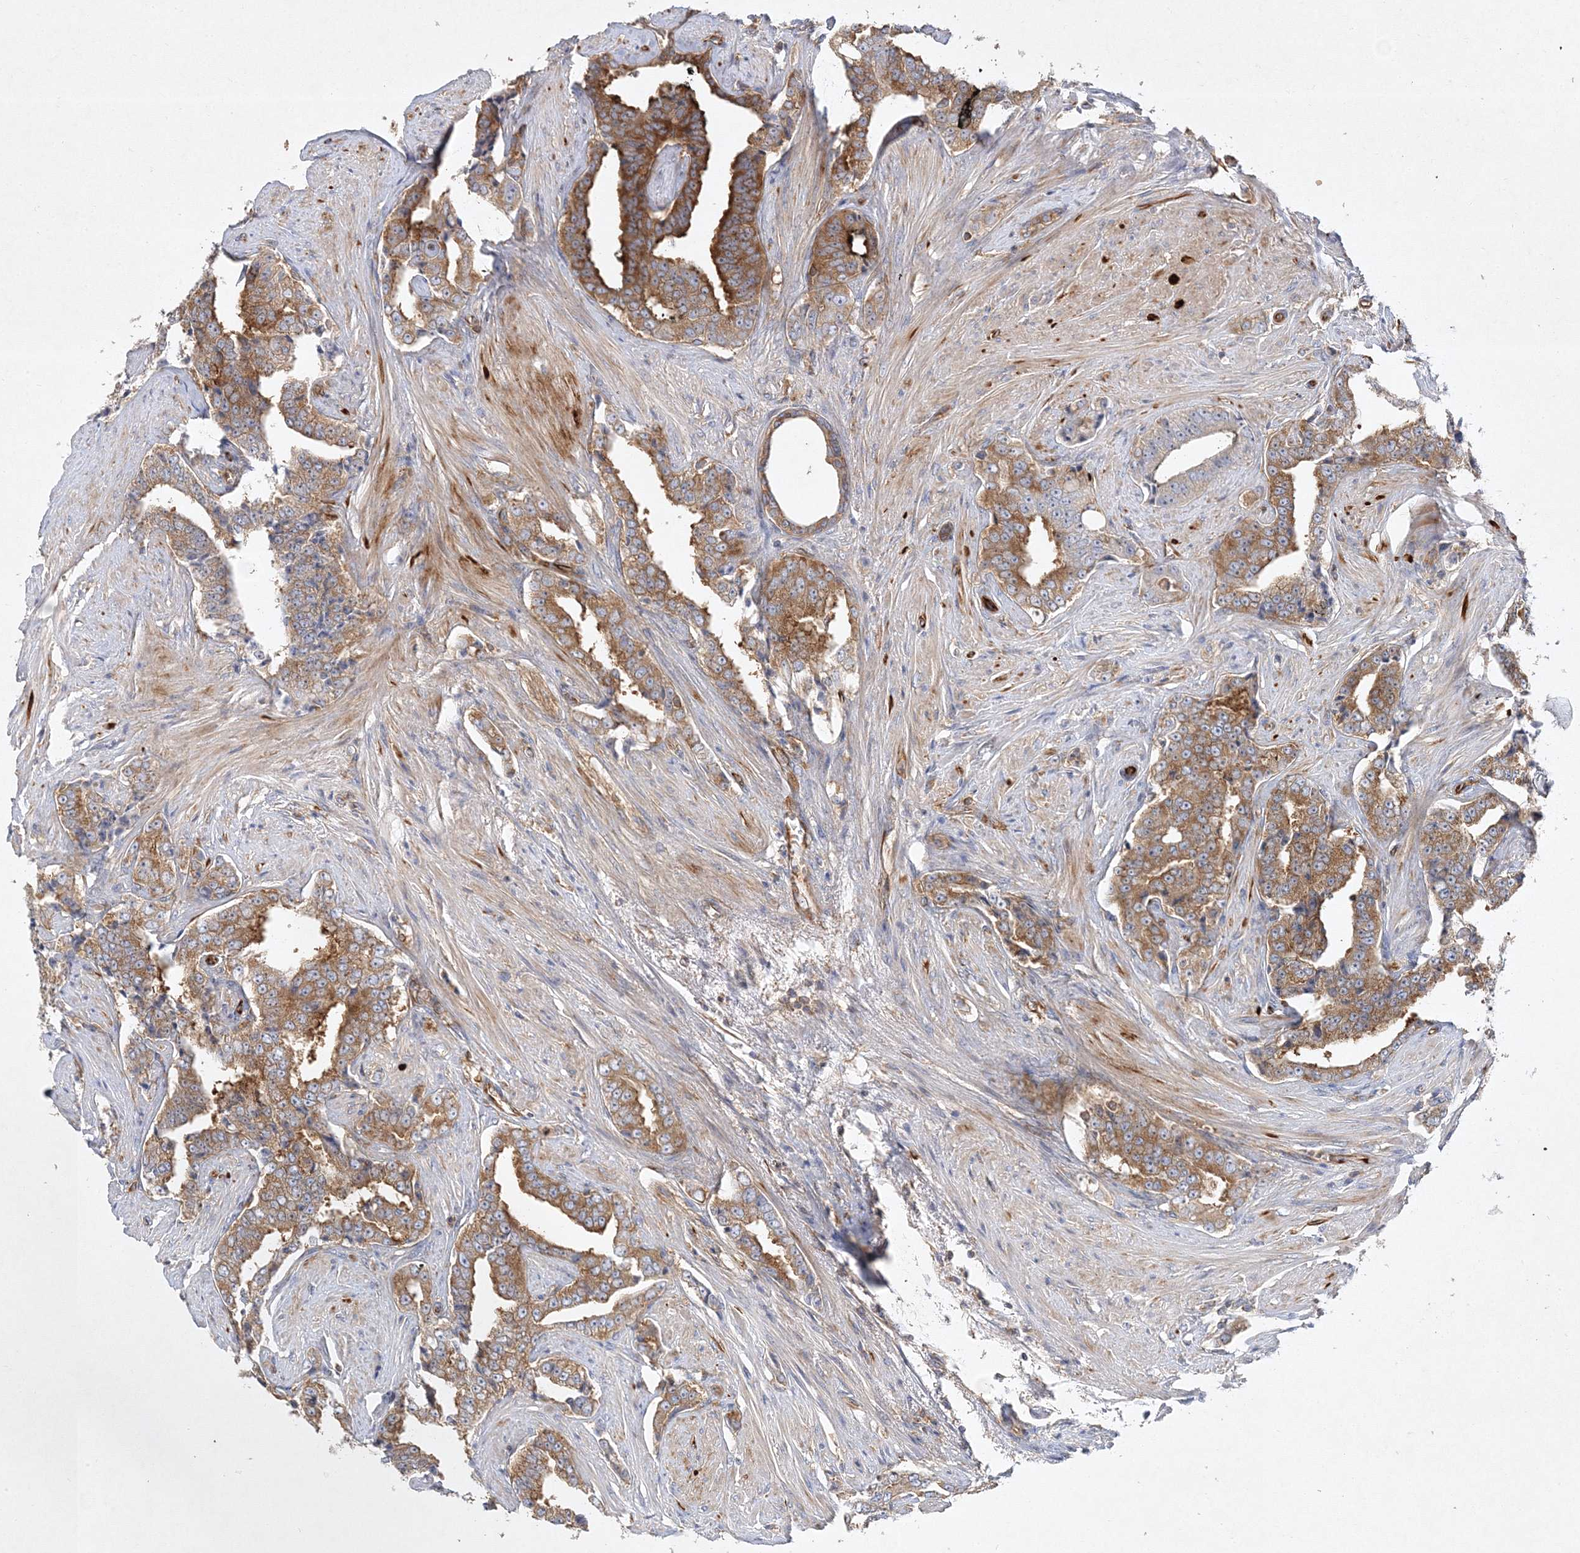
{"staining": {"intensity": "moderate", "quantity": ">75%", "location": "cytoplasmic/membranous"}, "tissue": "prostate cancer", "cell_type": "Tumor cells", "image_type": "cancer", "snomed": [{"axis": "morphology", "description": "Adenocarcinoma, High grade"}, {"axis": "topography", "description": "Prostate"}], "caption": "Prostate cancer (high-grade adenocarcinoma) stained with immunohistochemistry reveals moderate cytoplasmic/membranous positivity in about >75% of tumor cells.", "gene": "WDR37", "patient": {"sex": "male", "age": 71}}